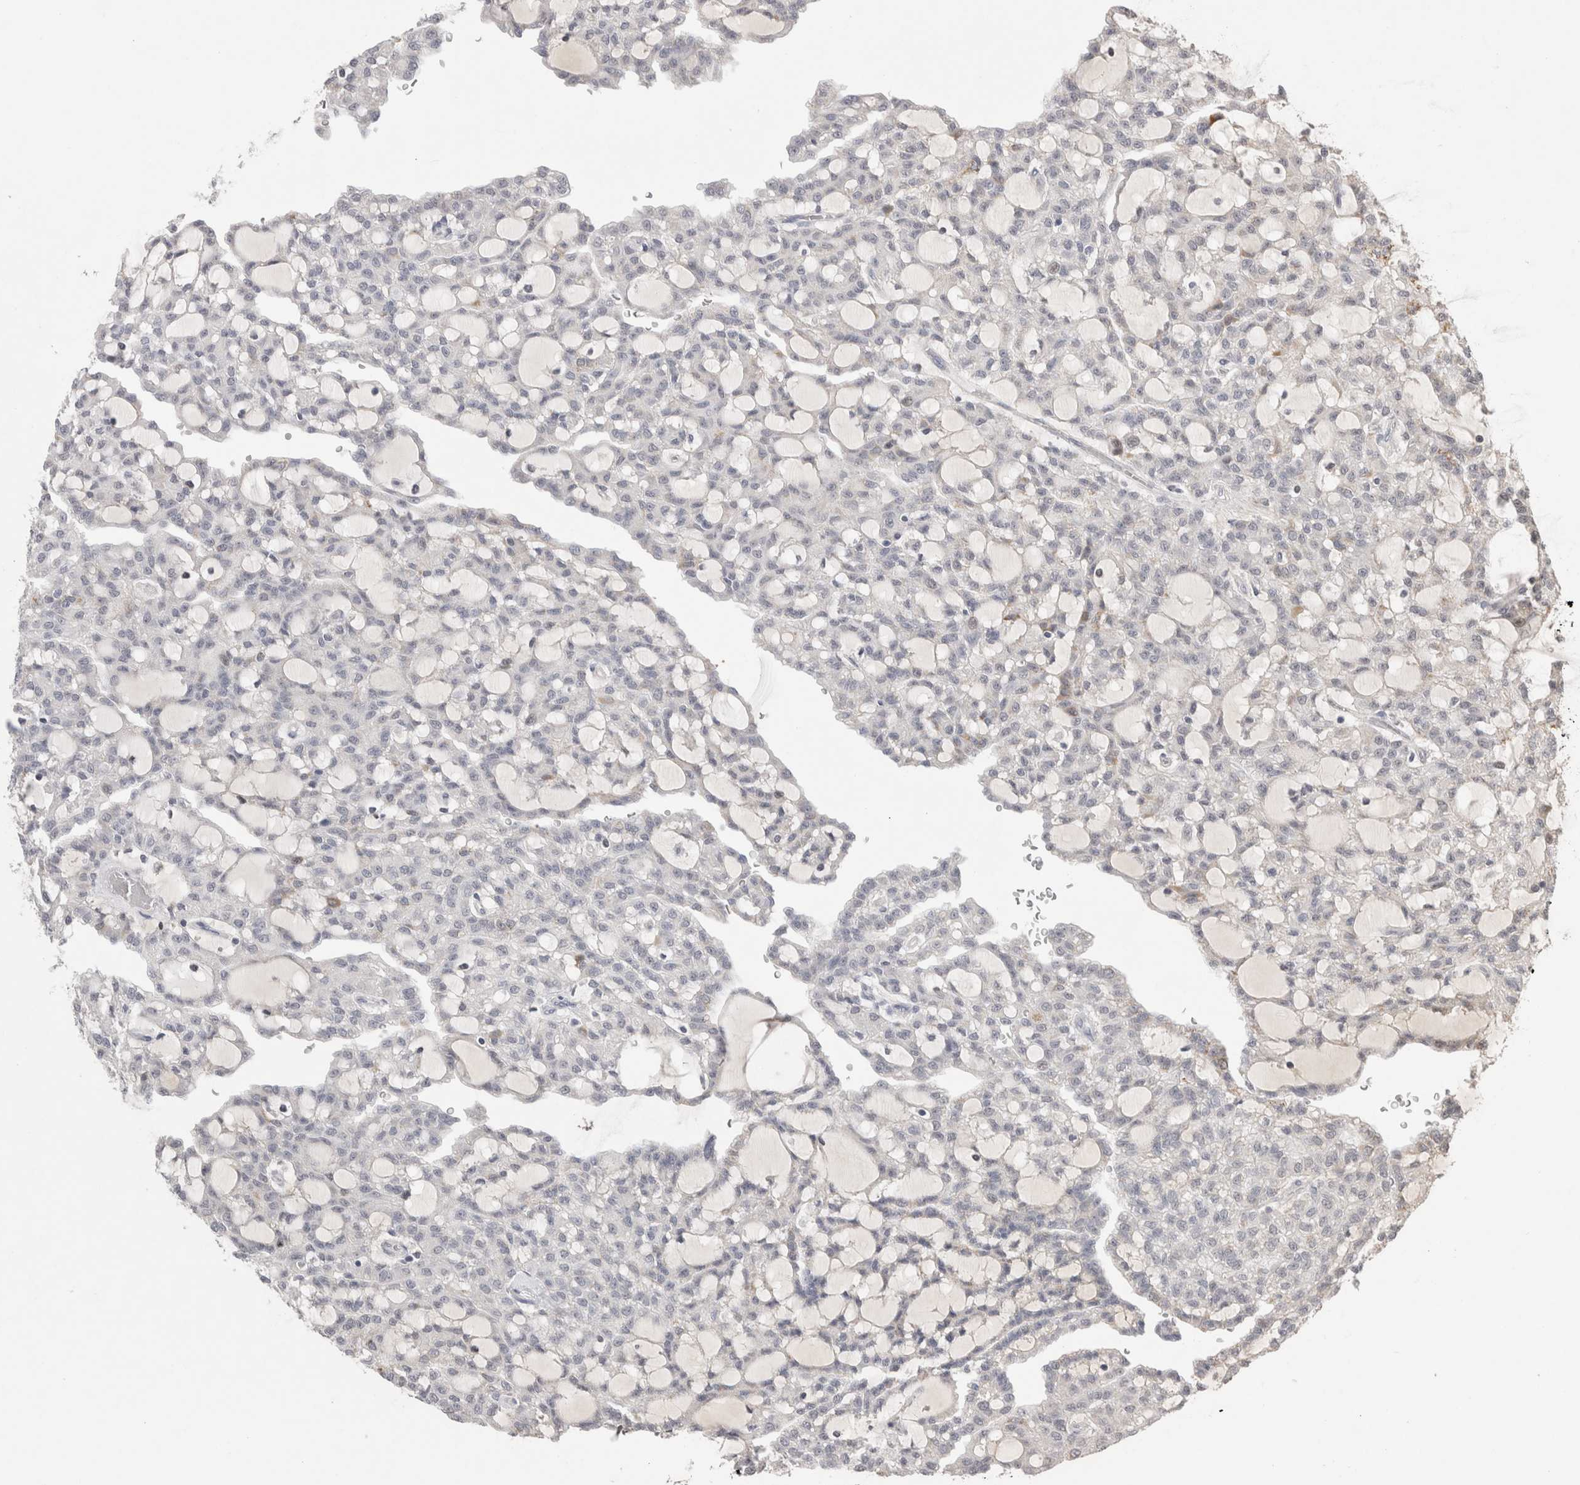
{"staining": {"intensity": "negative", "quantity": "none", "location": "none"}, "tissue": "renal cancer", "cell_type": "Tumor cells", "image_type": "cancer", "snomed": [{"axis": "morphology", "description": "Adenocarcinoma, NOS"}, {"axis": "topography", "description": "Kidney"}], "caption": "This micrograph is of adenocarcinoma (renal) stained with immunohistochemistry (IHC) to label a protein in brown with the nuclei are counter-stained blue. There is no positivity in tumor cells. (Immunohistochemistry, brightfield microscopy, high magnification).", "gene": "AGMAT", "patient": {"sex": "male", "age": 63}}